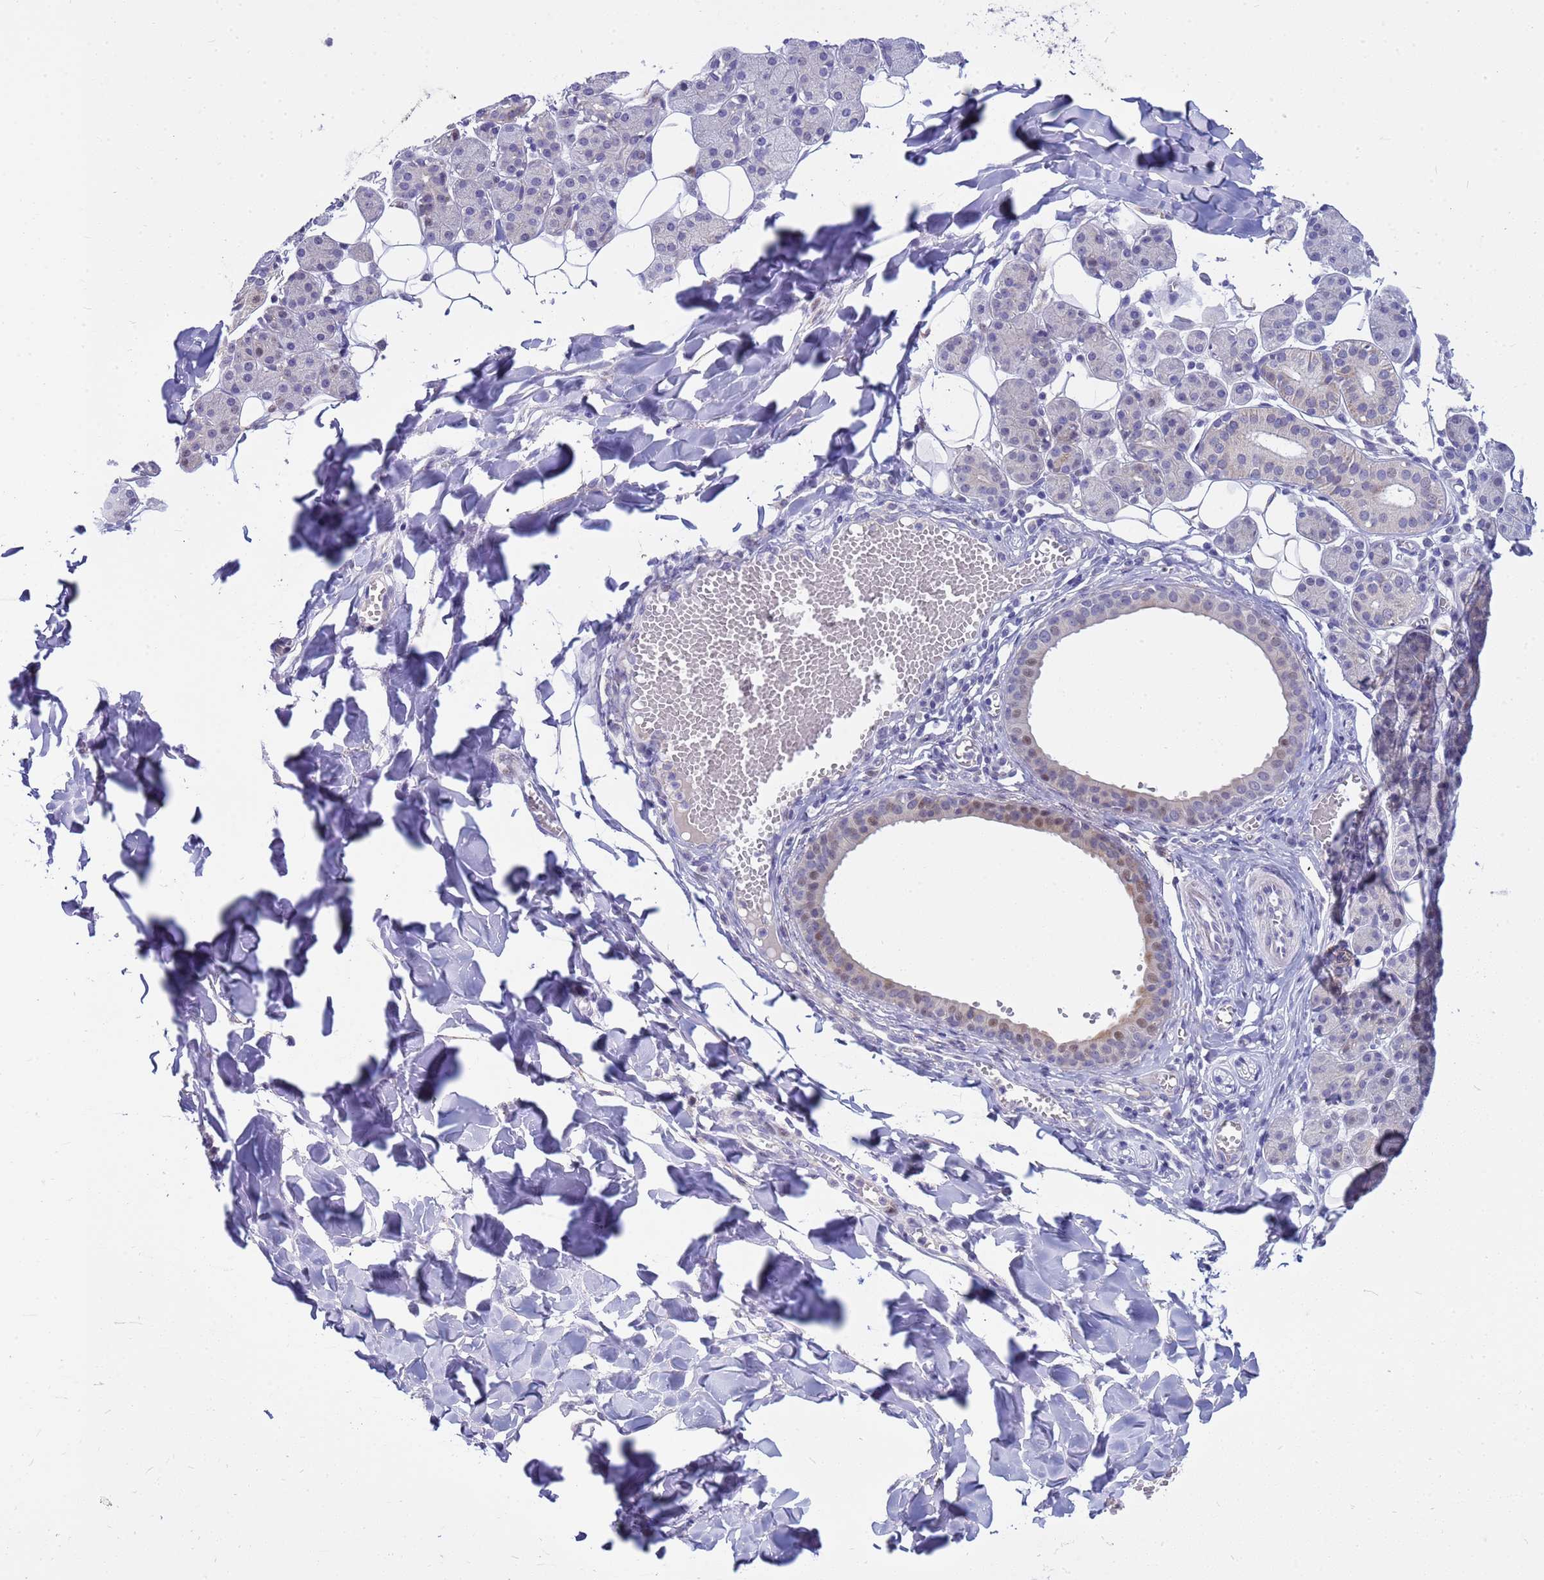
{"staining": {"intensity": "weak", "quantity": "<25%", "location": "nuclear"}, "tissue": "salivary gland", "cell_type": "Glandular cells", "image_type": "normal", "snomed": [{"axis": "morphology", "description": "Normal tissue, NOS"}, {"axis": "topography", "description": "Salivary gland"}], "caption": "Glandular cells show no significant positivity in normal salivary gland. (DAB (3,3'-diaminobenzidine) immunohistochemistry with hematoxylin counter stain).", "gene": "LRATD1", "patient": {"sex": "female", "age": 33}}